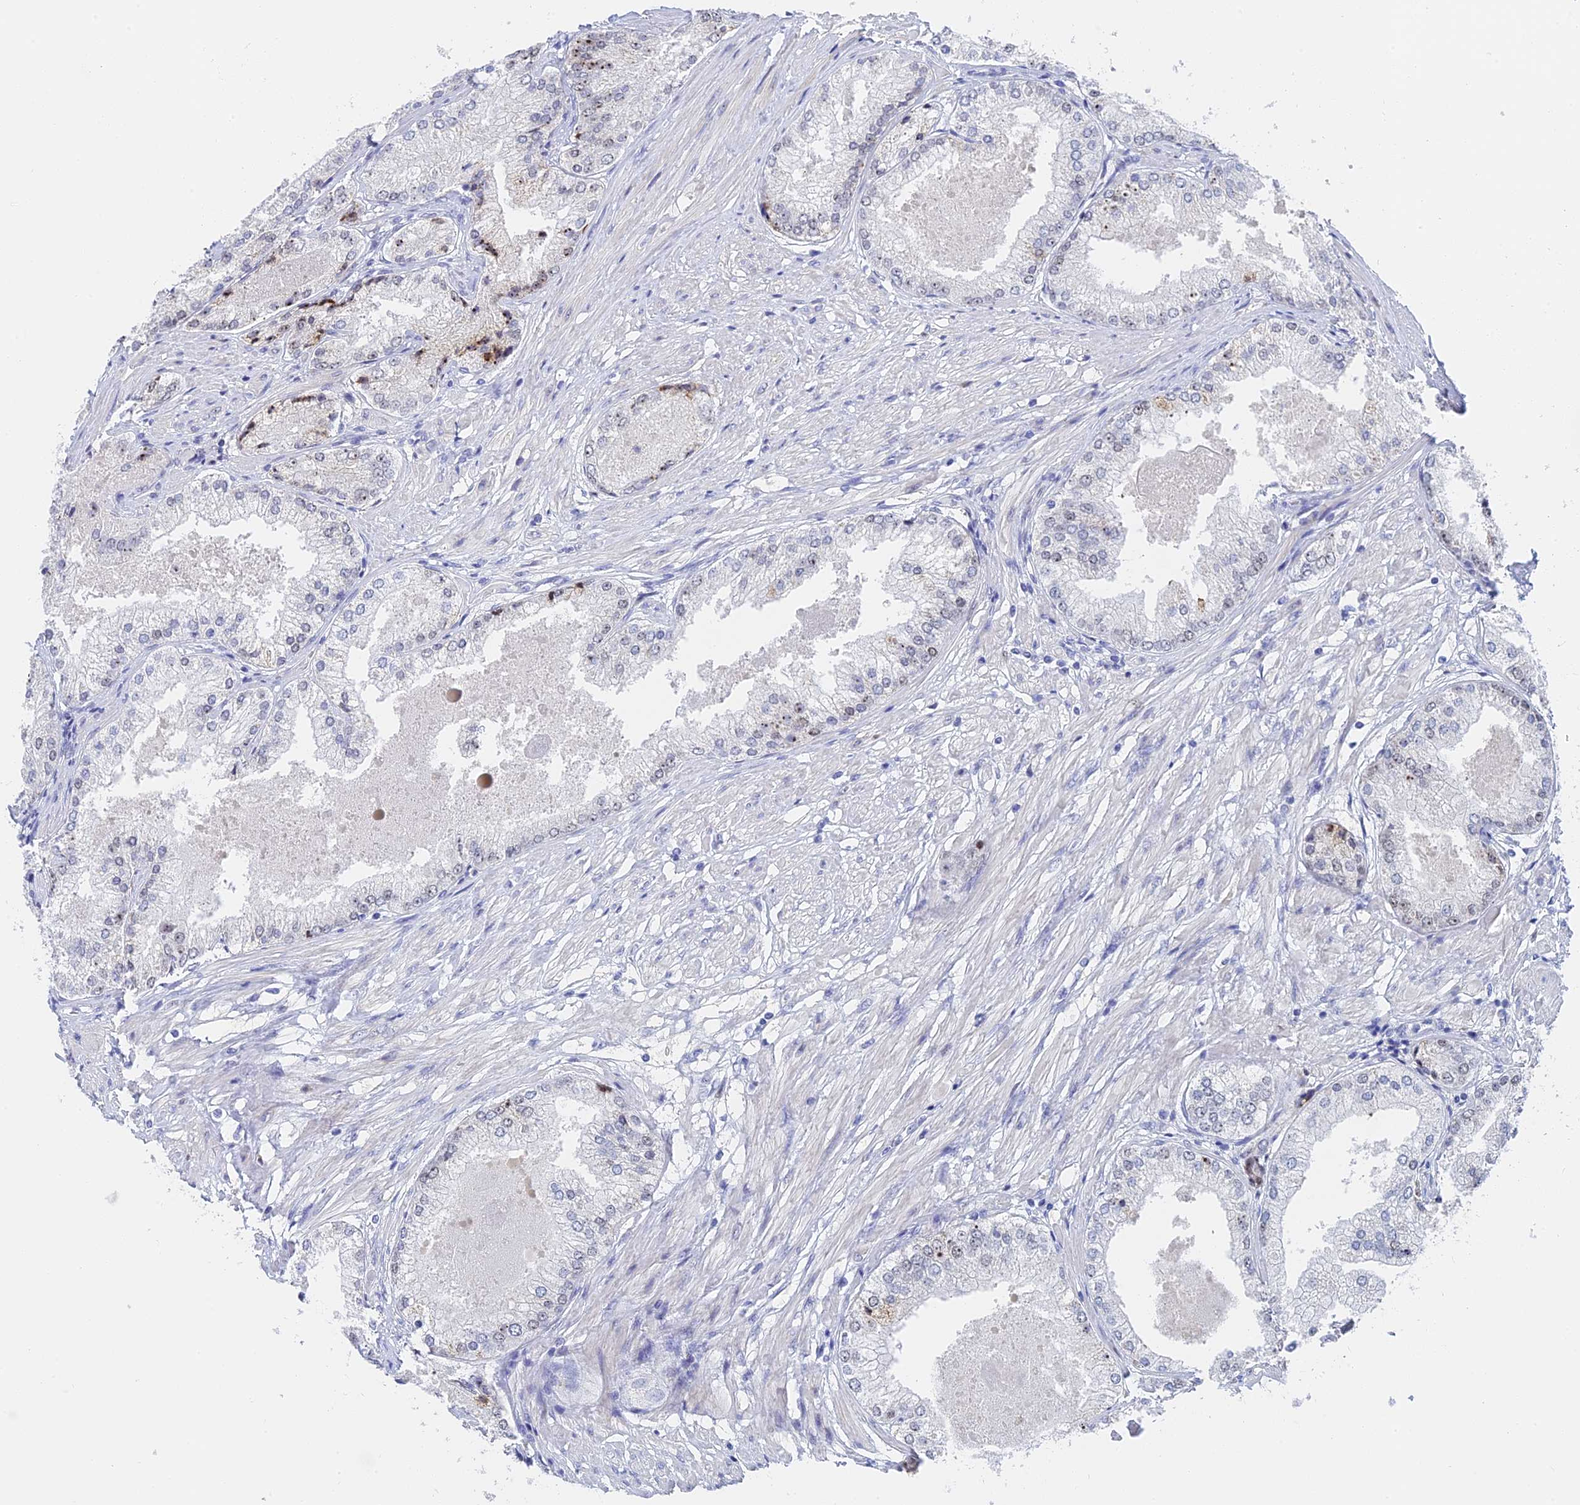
{"staining": {"intensity": "moderate", "quantity": "<25%", "location": "nuclear"}, "tissue": "prostate cancer", "cell_type": "Tumor cells", "image_type": "cancer", "snomed": [{"axis": "morphology", "description": "Adenocarcinoma, Low grade"}, {"axis": "topography", "description": "Prostate"}], "caption": "Prostate cancer (low-grade adenocarcinoma) tissue shows moderate nuclear expression in approximately <25% of tumor cells, visualized by immunohistochemistry.", "gene": "RSL1D1", "patient": {"sex": "male", "age": 68}}